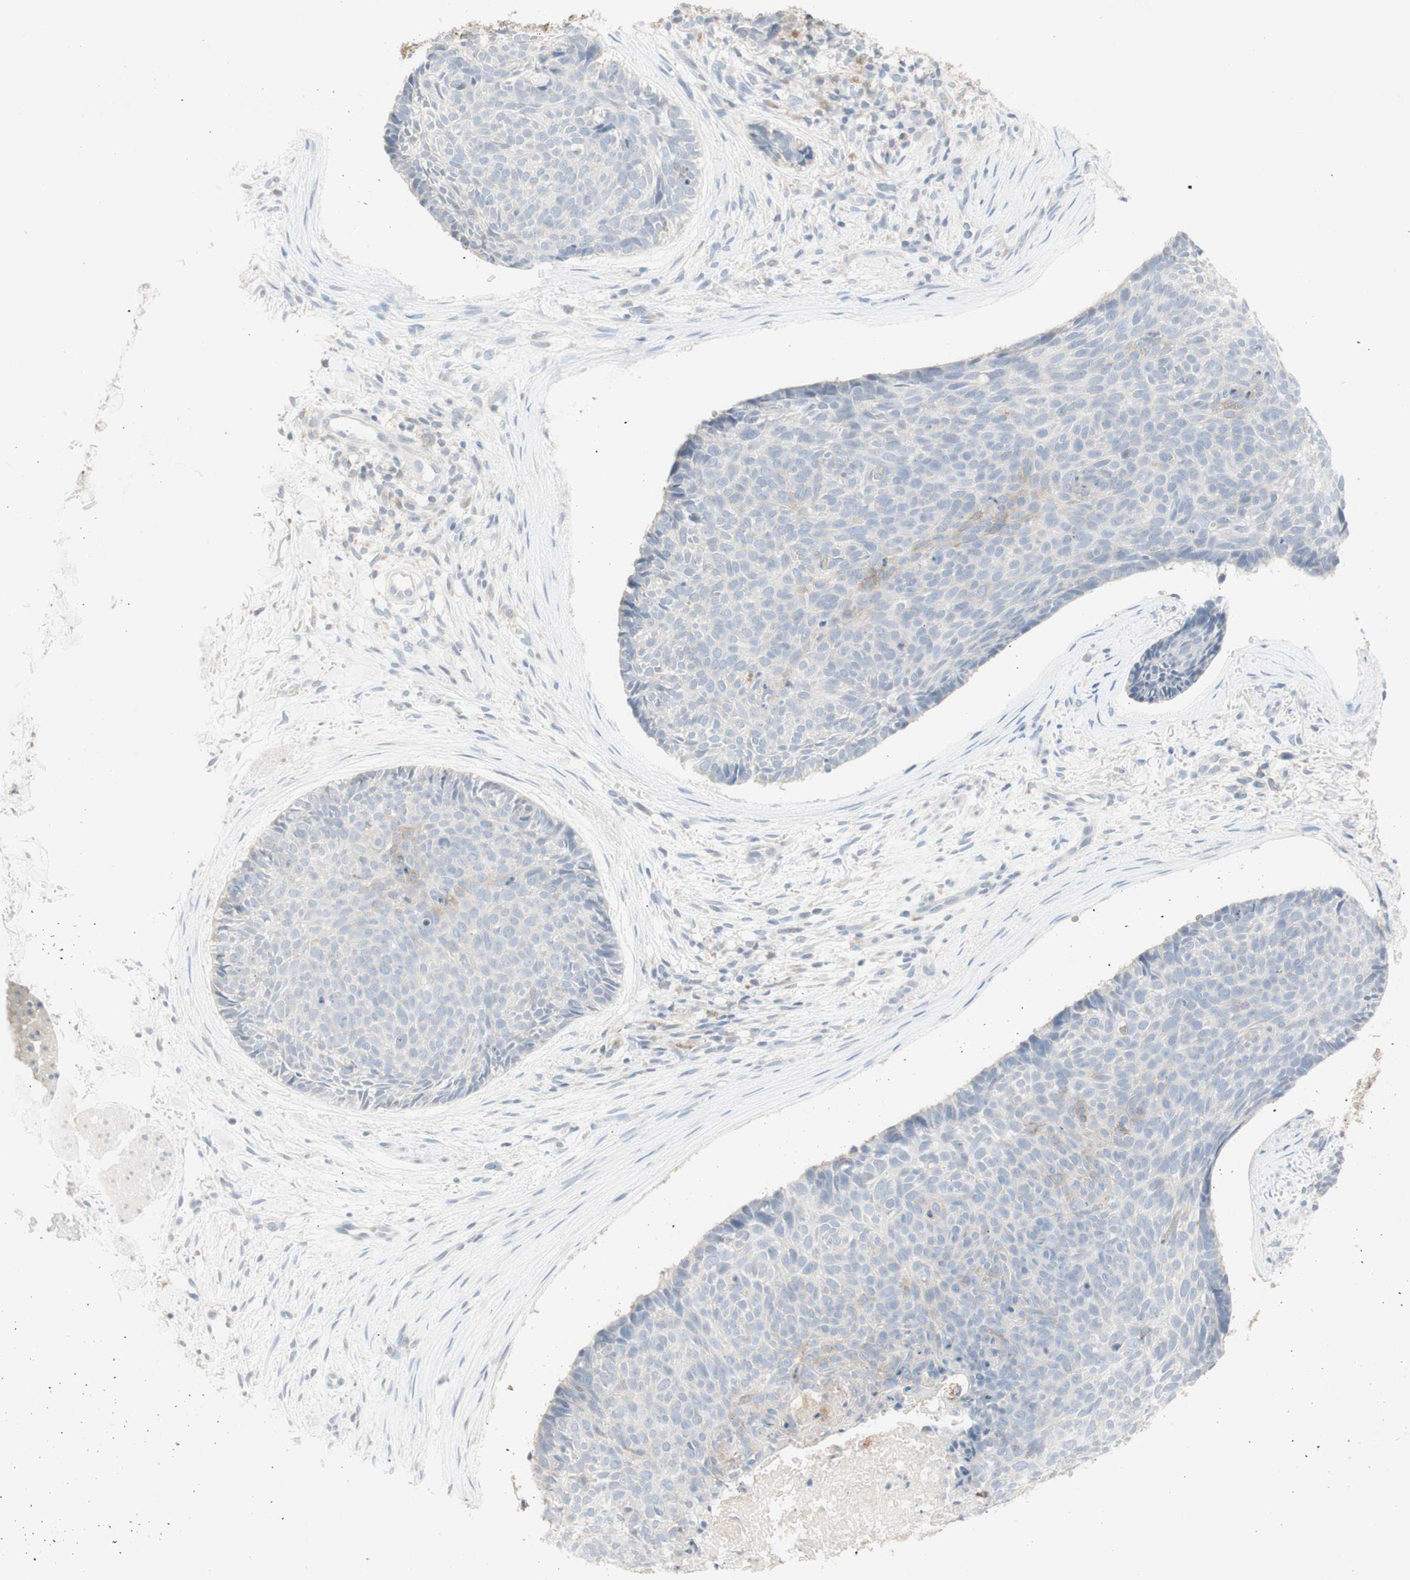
{"staining": {"intensity": "negative", "quantity": "none", "location": "none"}, "tissue": "skin cancer", "cell_type": "Tumor cells", "image_type": "cancer", "snomed": [{"axis": "morphology", "description": "Normal tissue, NOS"}, {"axis": "morphology", "description": "Basal cell carcinoma"}, {"axis": "topography", "description": "Skin"}], "caption": "This histopathology image is of basal cell carcinoma (skin) stained with IHC to label a protein in brown with the nuclei are counter-stained blue. There is no expression in tumor cells.", "gene": "ATP6V1B1", "patient": {"sex": "female", "age": 56}}